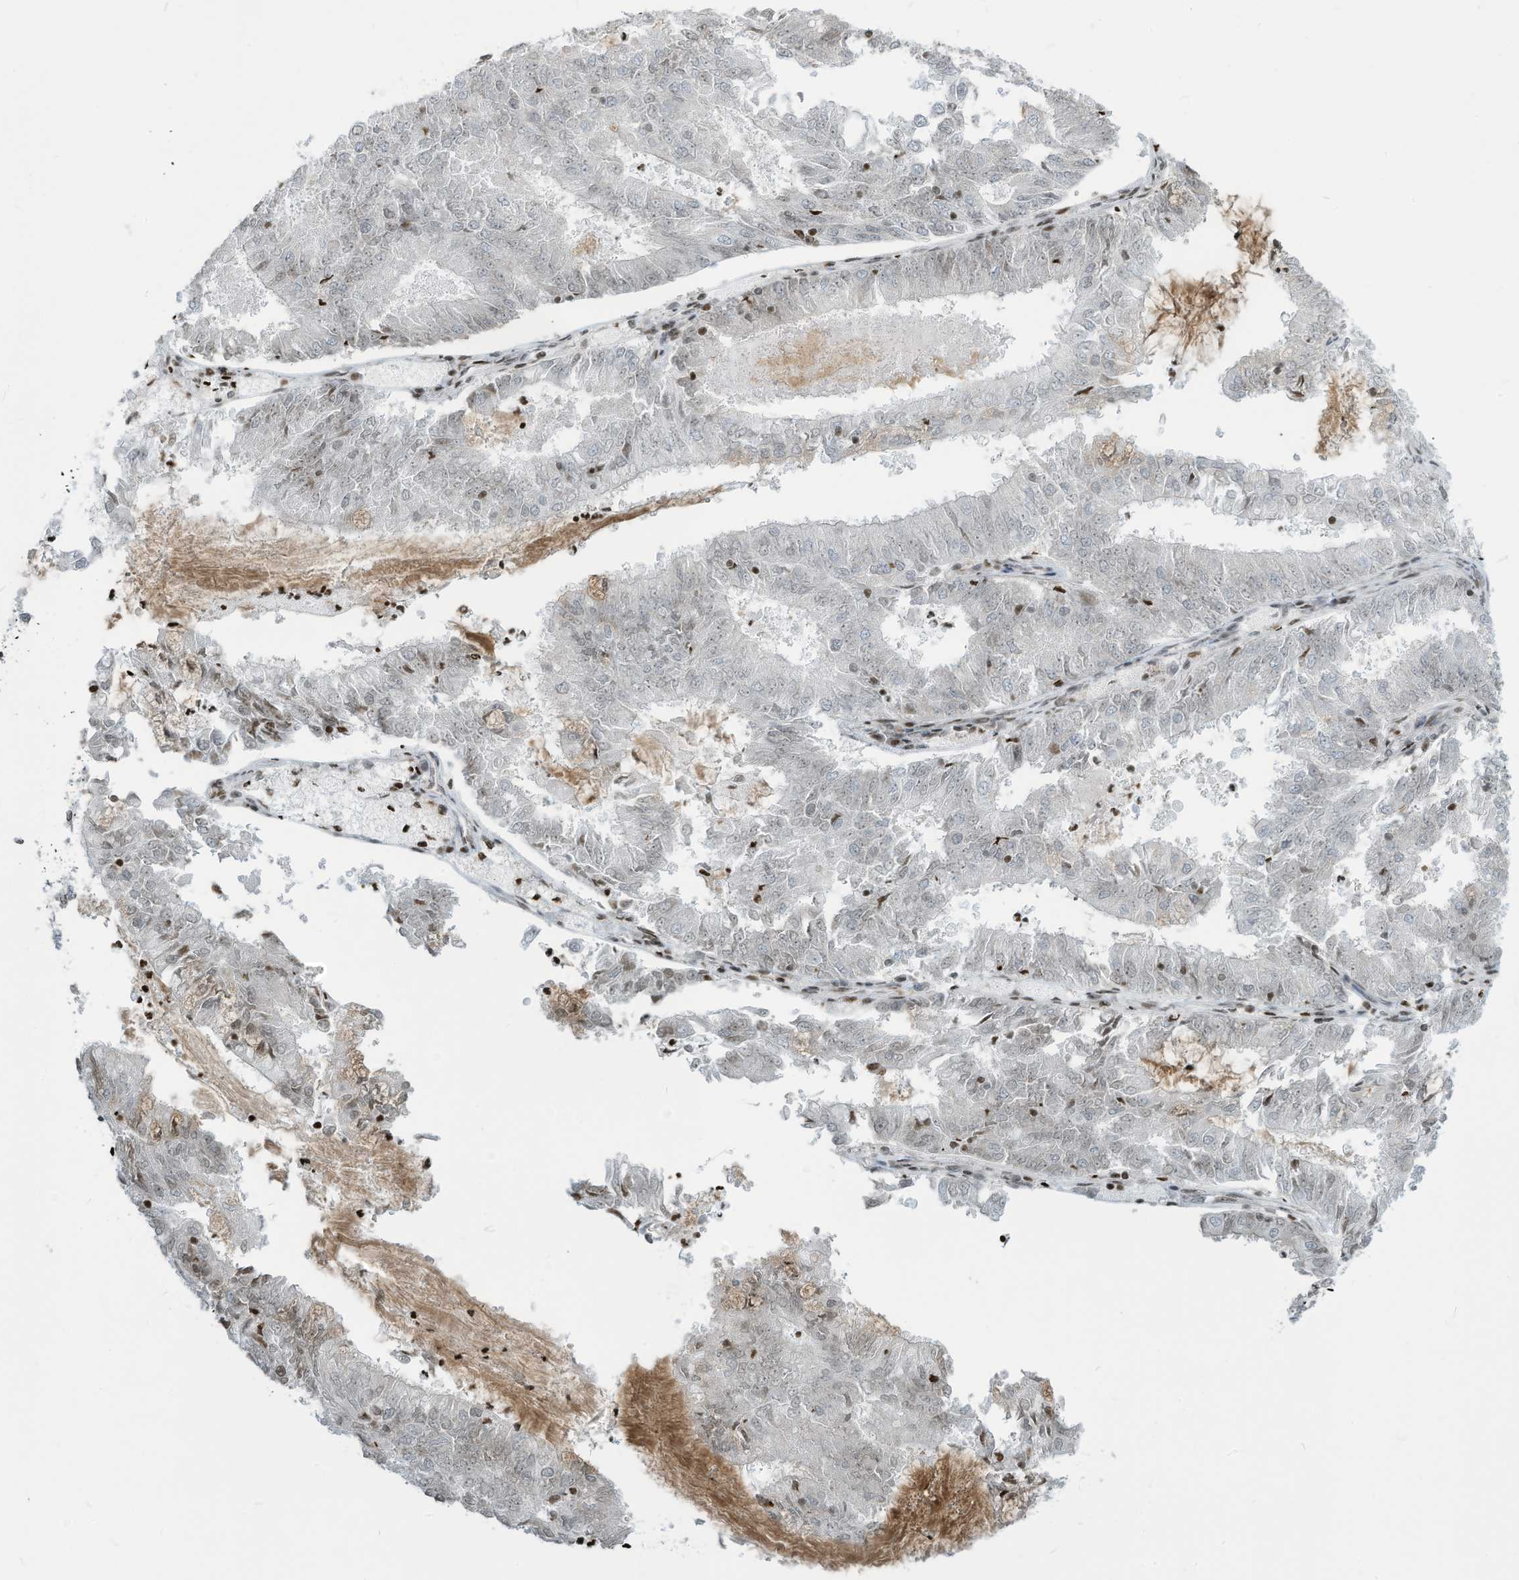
{"staining": {"intensity": "weak", "quantity": "<25%", "location": "nuclear"}, "tissue": "endometrial cancer", "cell_type": "Tumor cells", "image_type": "cancer", "snomed": [{"axis": "morphology", "description": "Adenocarcinoma, NOS"}, {"axis": "topography", "description": "Endometrium"}], "caption": "Adenocarcinoma (endometrial) was stained to show a protein in brown. There is no significant expression in tumor cells.", "gene": "ADI1", "patient": {"sex": "female", "age": 57}}